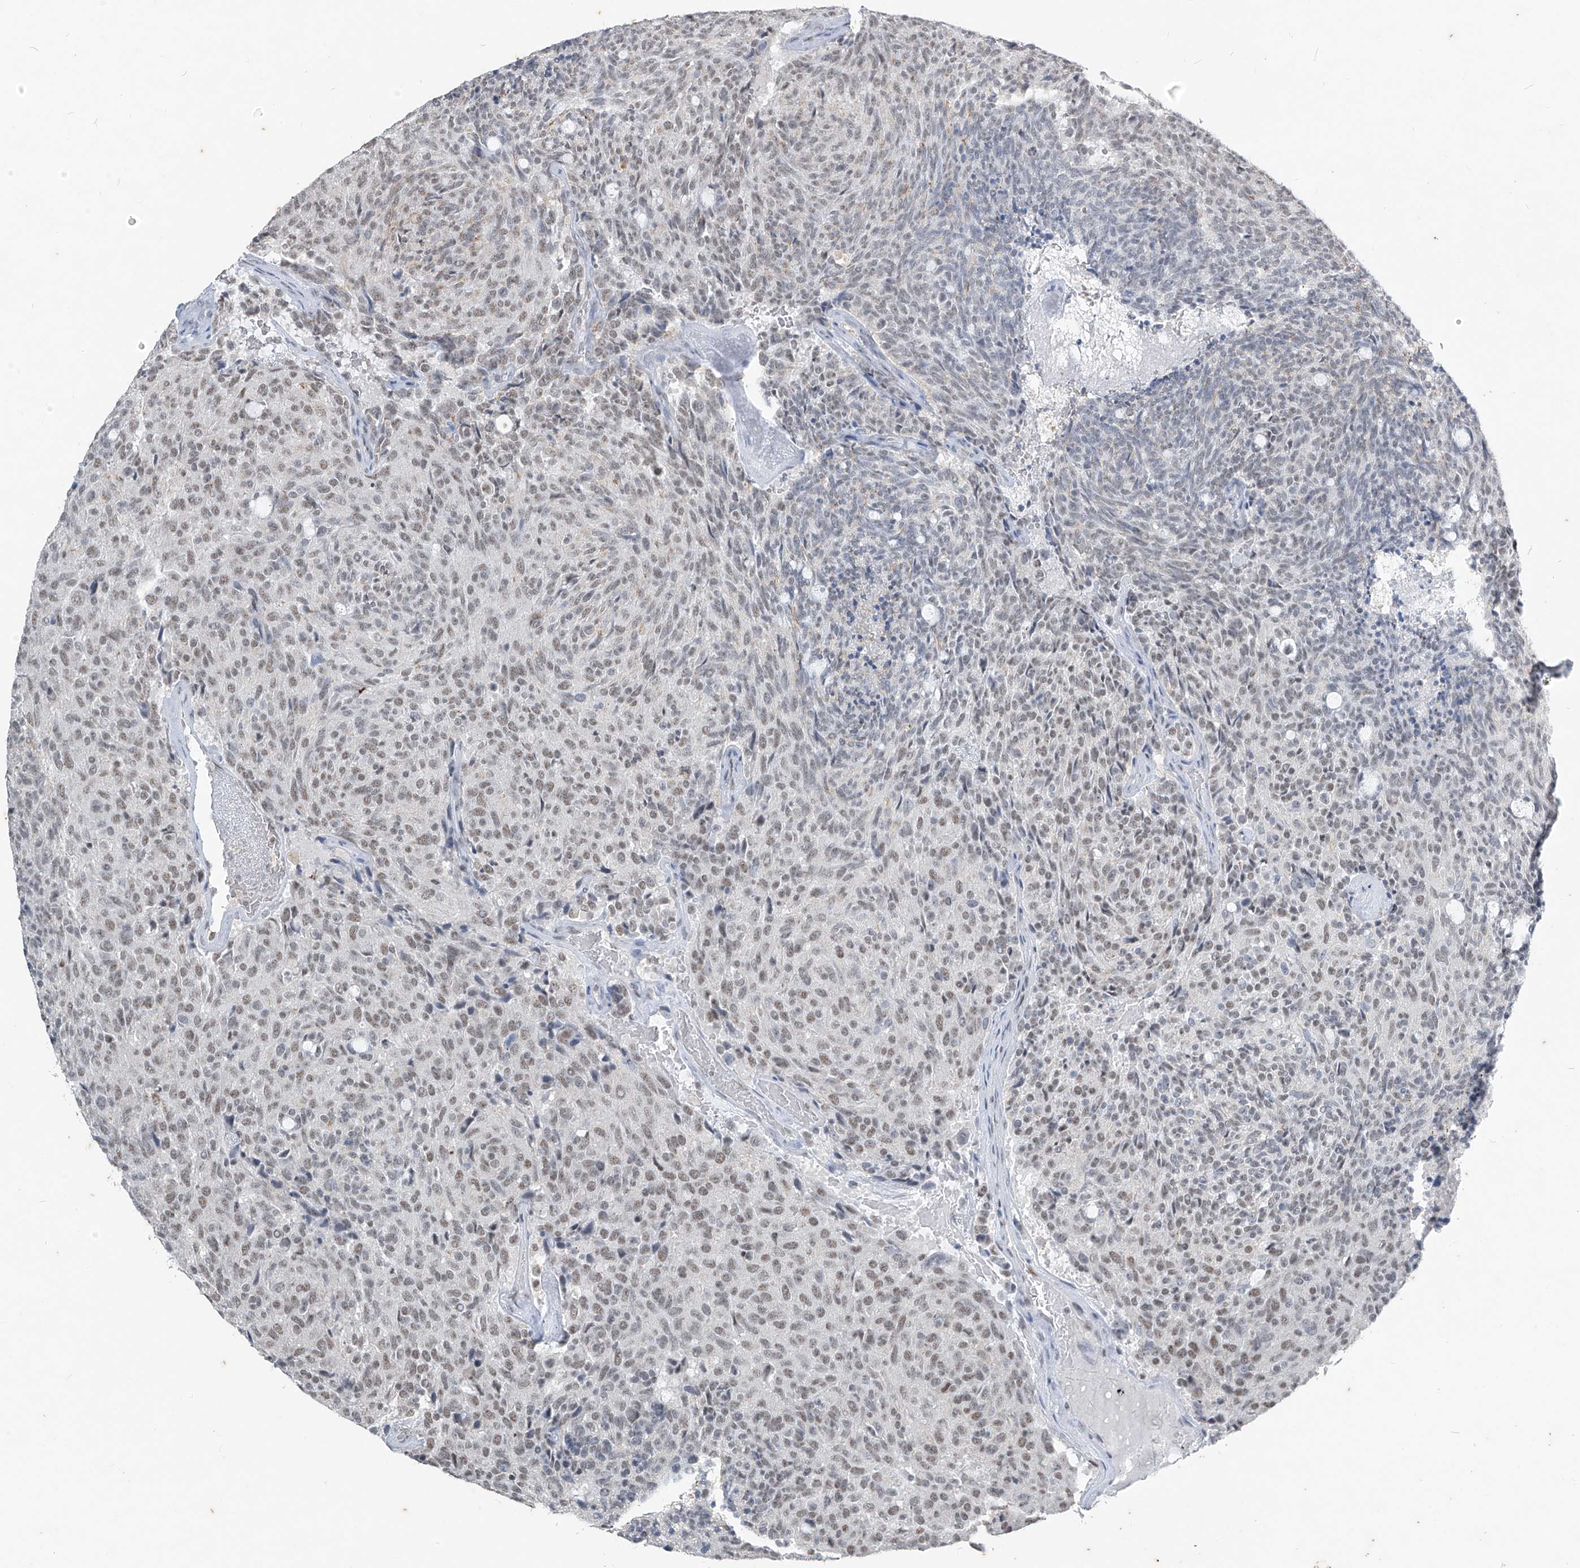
{"staining": {"intensity": "negative", "quantity": "none", "location": "none"}, "tissue": "carcinoid", "cell_type": "Tumor cells", "image_type": "cancer", "snomed": [{"axis": "morphology", "description": "Carcinoid, malignant, NOS"}, {"axis": "topography", "description": "Pancreas"}], "caption": "Micrograph shows no protein expression in tumor cells of carcinoid tissue. The staining is performed using DAB brown chromogen with nuclei counter-stained in using hematoxylin.", "gene": "TFEC", "patient": {"sex": "female", "age": 54}}